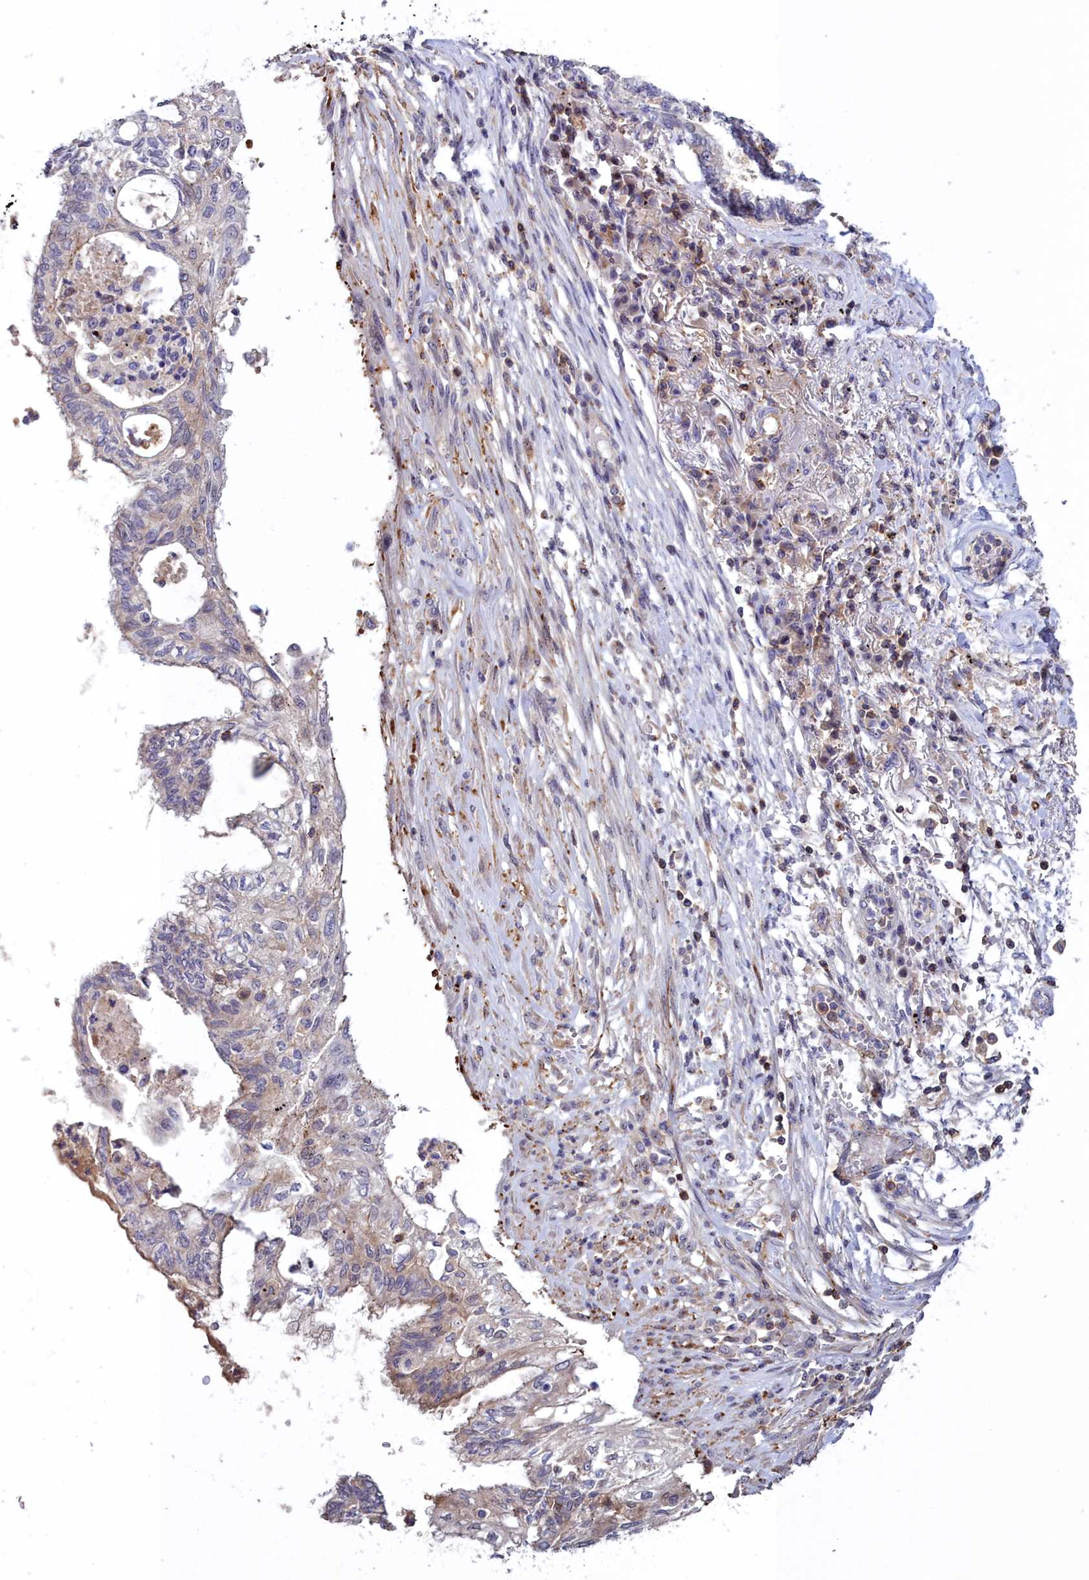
{"staining": {"intensity": "negative", "quantity": "none", "location": "none"}, "tissue": "lung cancer", "cell_type": "Tumor cells", "image_type": "cancer", "snomed": [{"axis": "morphology", "description": "Adenocarcinoma, NOS"}, {"axis": "topography", "description": "Lung"}], "caption": "Lung adenocarcinoma stained for a protein using IHC shows no expression tumor cells.", "gene": "NEURL4", "patient": {"sex": "female", "age": 70}}